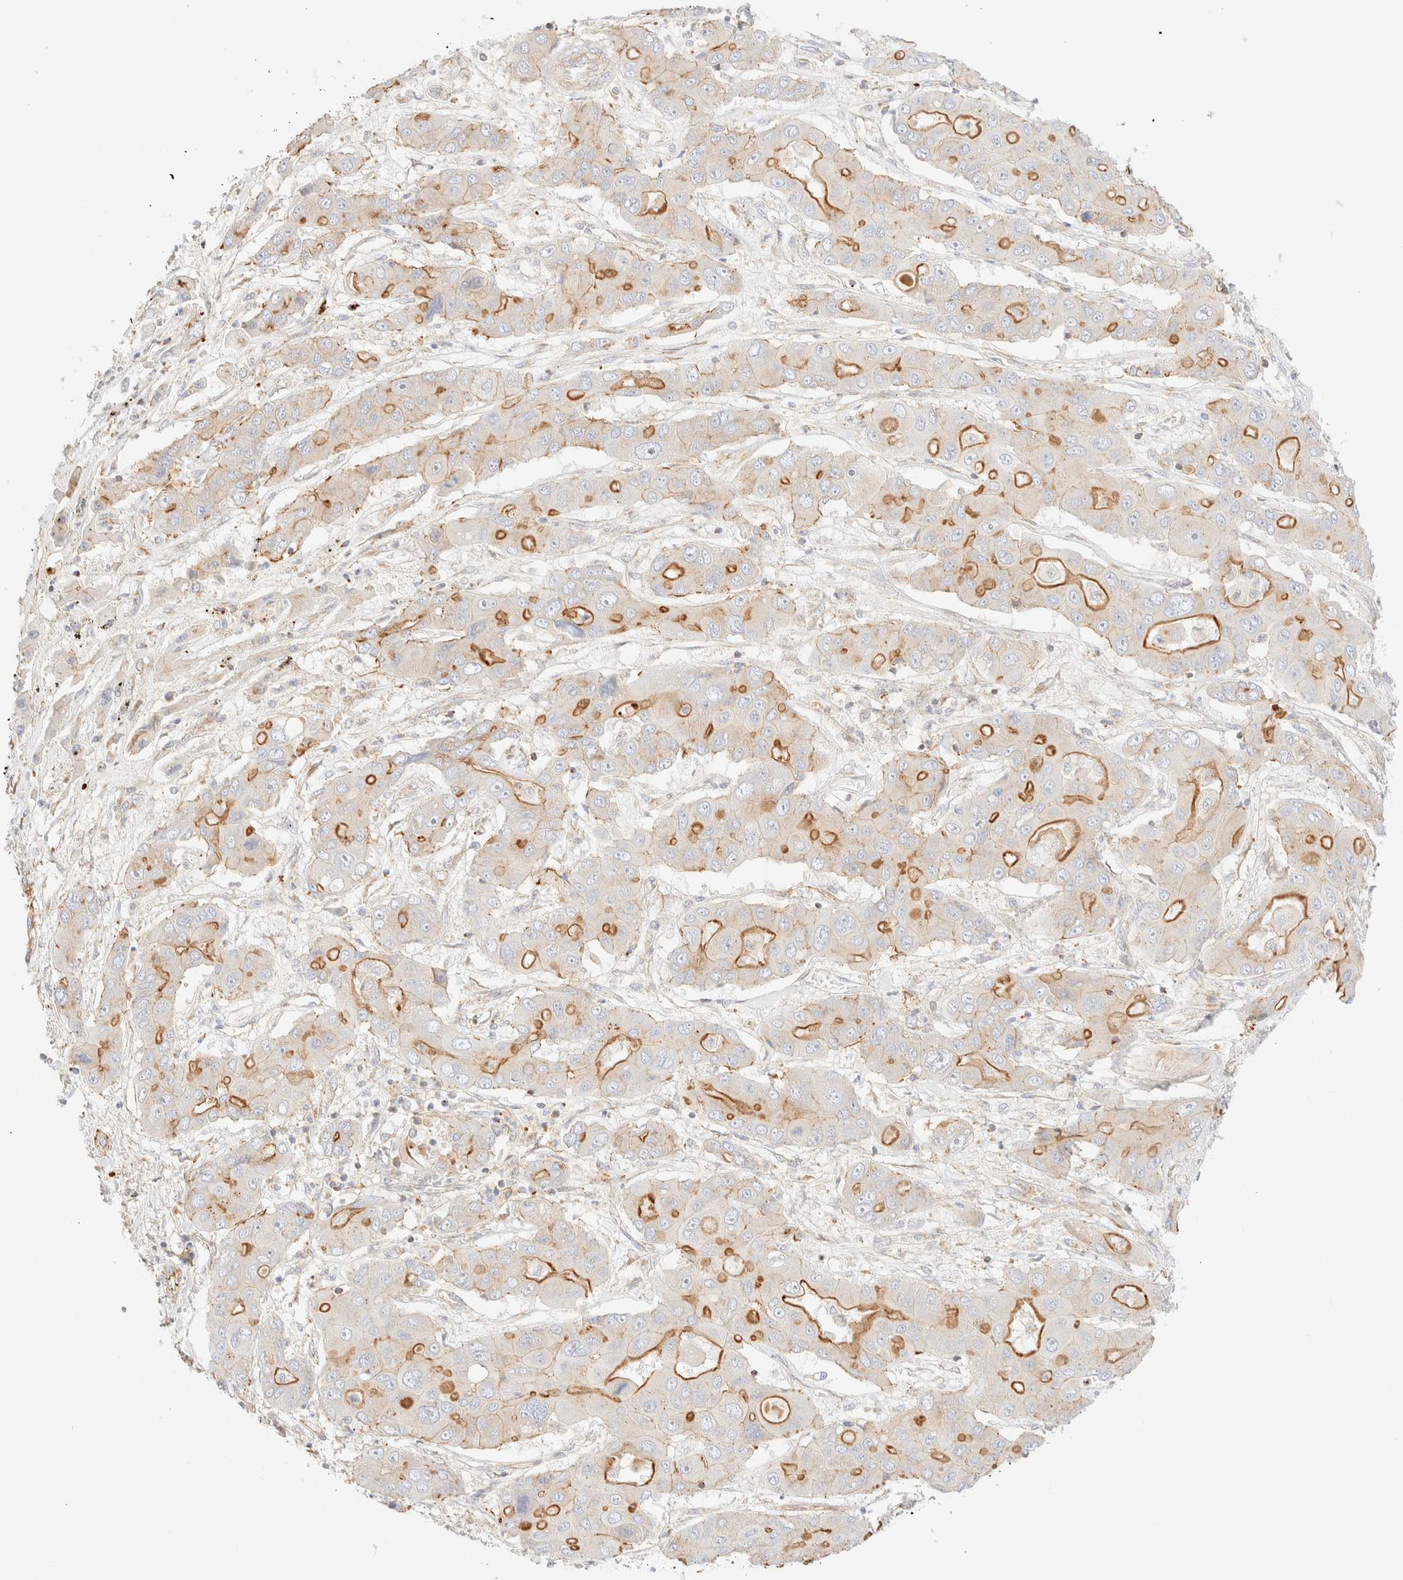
{"staining": {"intensity": "moderate", "quantity": "25%-75%", "location": "cytoplasmic/membranous"}, "tissue": "liver cancer", "cell_type": "Tumor cells", "image_type": "cancer", "snomed": [{"axis": "morphology", "description": "Cholangiocarcinoma"}, {"axis": "topography", "description": "Liver"}], "caption": "Cholangiocarcinoma (liver) was stained to show a protein in brown. There is medium levels of moderate cytoplasmic/membranous staining in about 25%-75% of tumor cells.", "gene": "MYO10", "patient": {"sex": "male", "age": 67}}